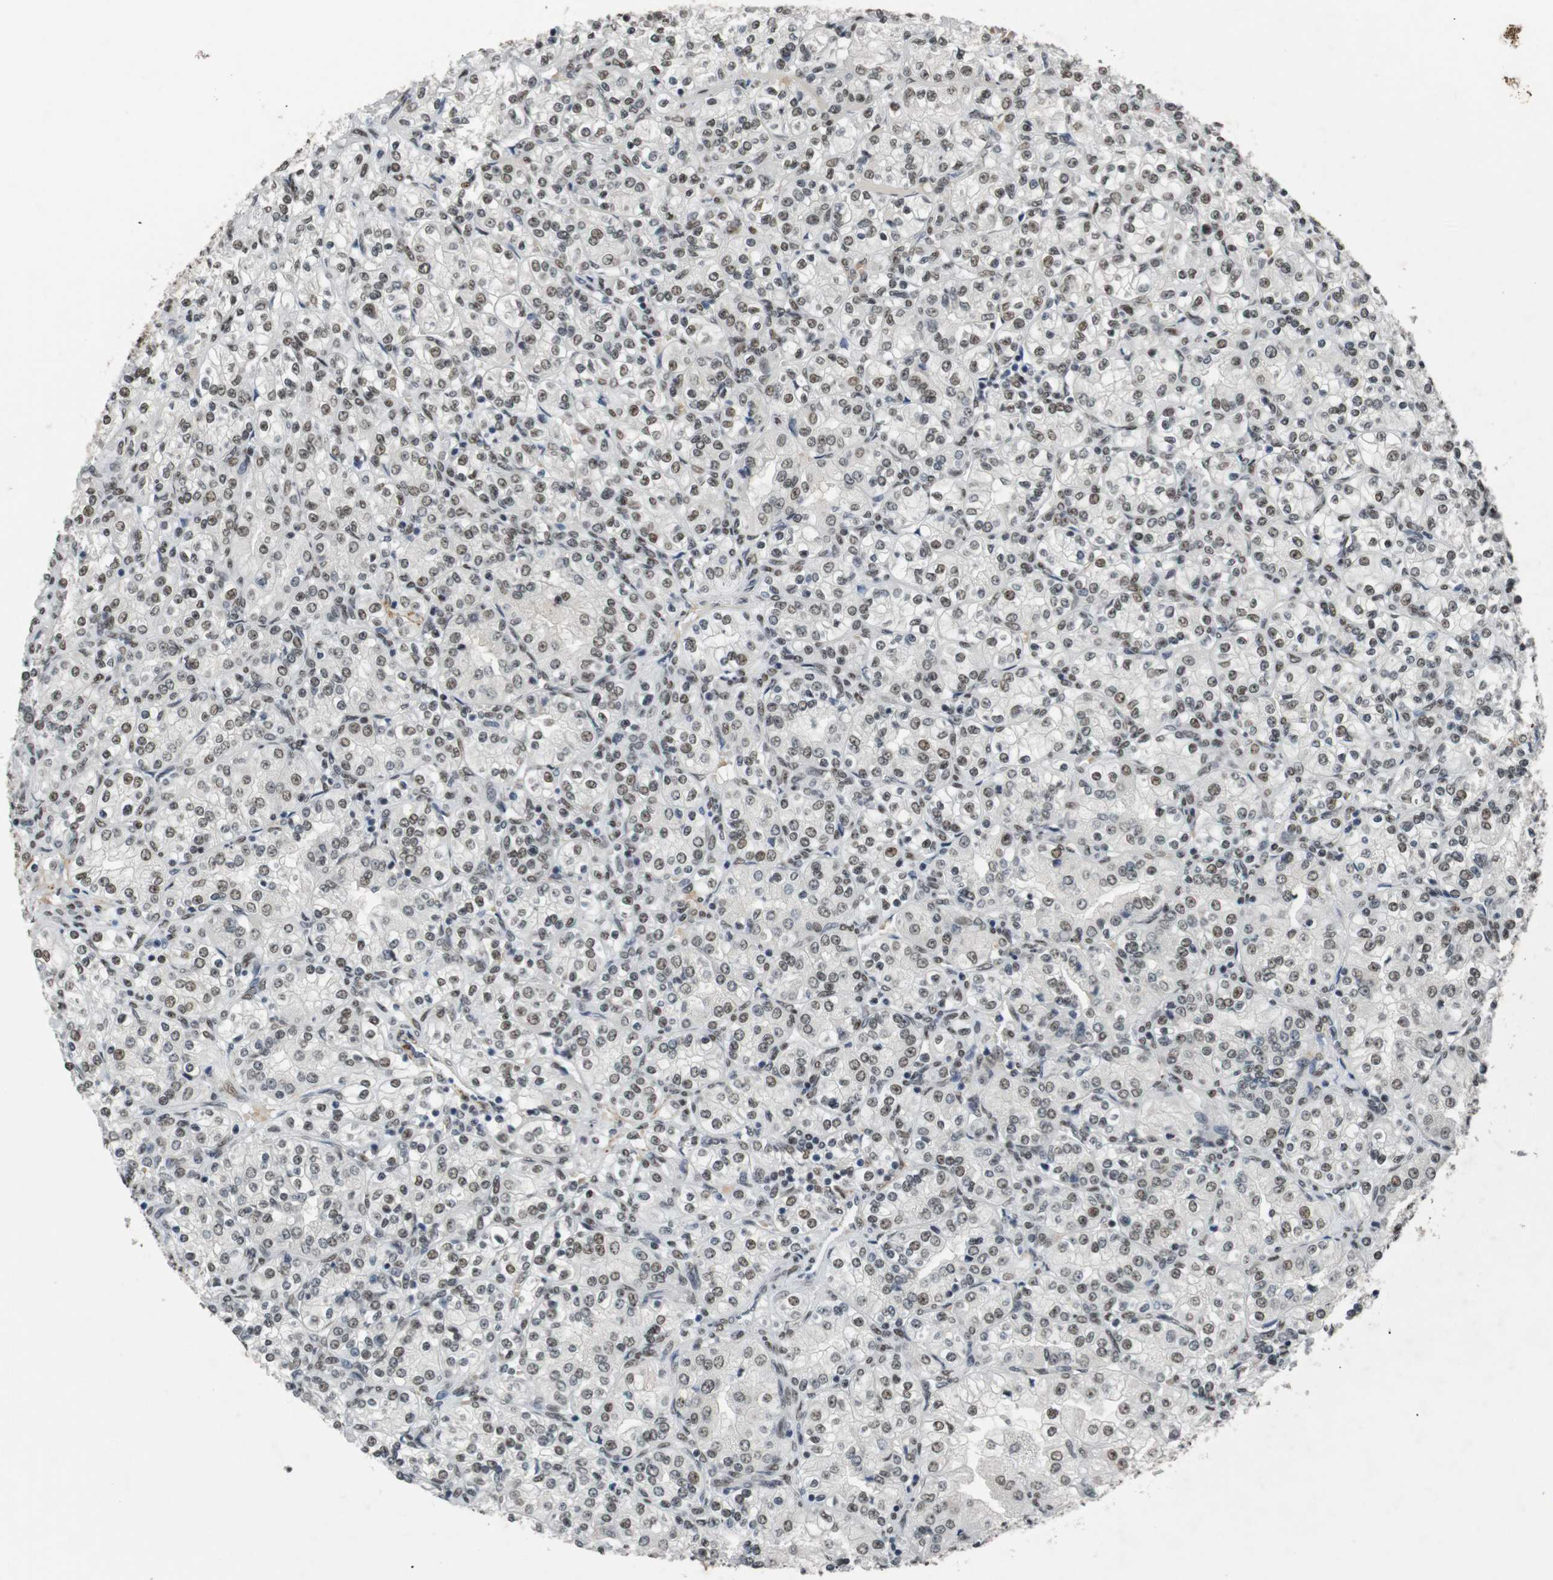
{"staining": {"intensity": "weak", "quantity": "25%-75%", "location": "nuclear"}, "tissue": "renal cancer", "cell_type": "Tumor cells", "image_type": "cancer", "snomed": [{"axis": "morphology", "description": "Adenocarcinoma, NOS"}, {"axis": "topography", "description": "Kidney"}], "caption": "IHC image of renal cancer stained for a protein (brown), which shows low levels of weak nuclear expression in approximately 25%-75% of tumor cells.", "gene": "HEXIM1", "patient": {"sex": "male", "age": 77}}